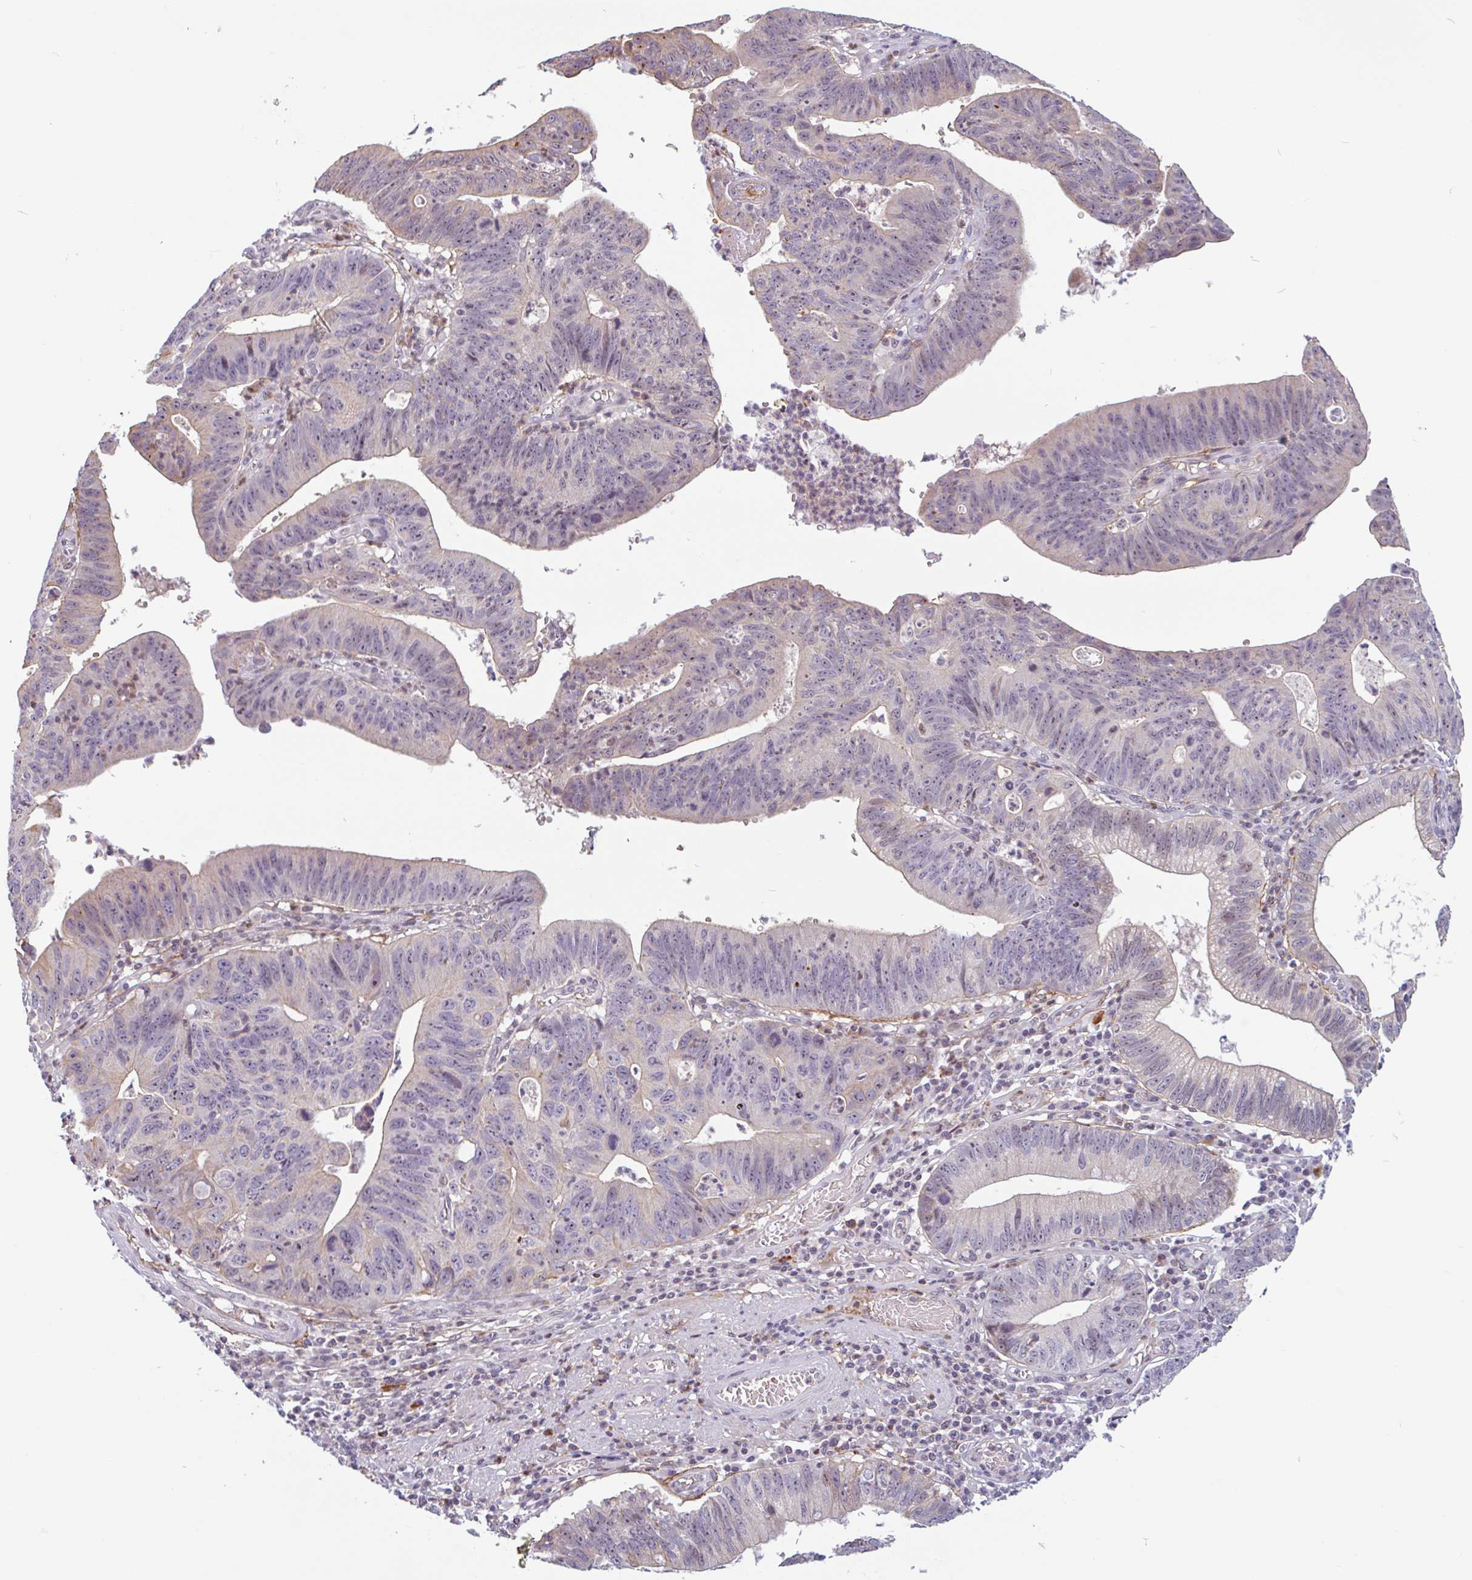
{"staining": {"intensity": "negative", "quantity": "none", "location": "none"}, "tissue": "stomach cancer", "cell_type": "Tumor cells", "image_type": "cancer", "snomed": [{"axis": "morphology", "description": "Adenocarcinoma, NOS"}, {"axis": "topography", "description": "Stomach"}], "caption": "Immunohistochemistry (IHC) of stomach cancer (adenocarcinoma) reveals no expression in tumor cells.", "gene": "TMEM119", "patient": {"sex": "male", "age": 59}}